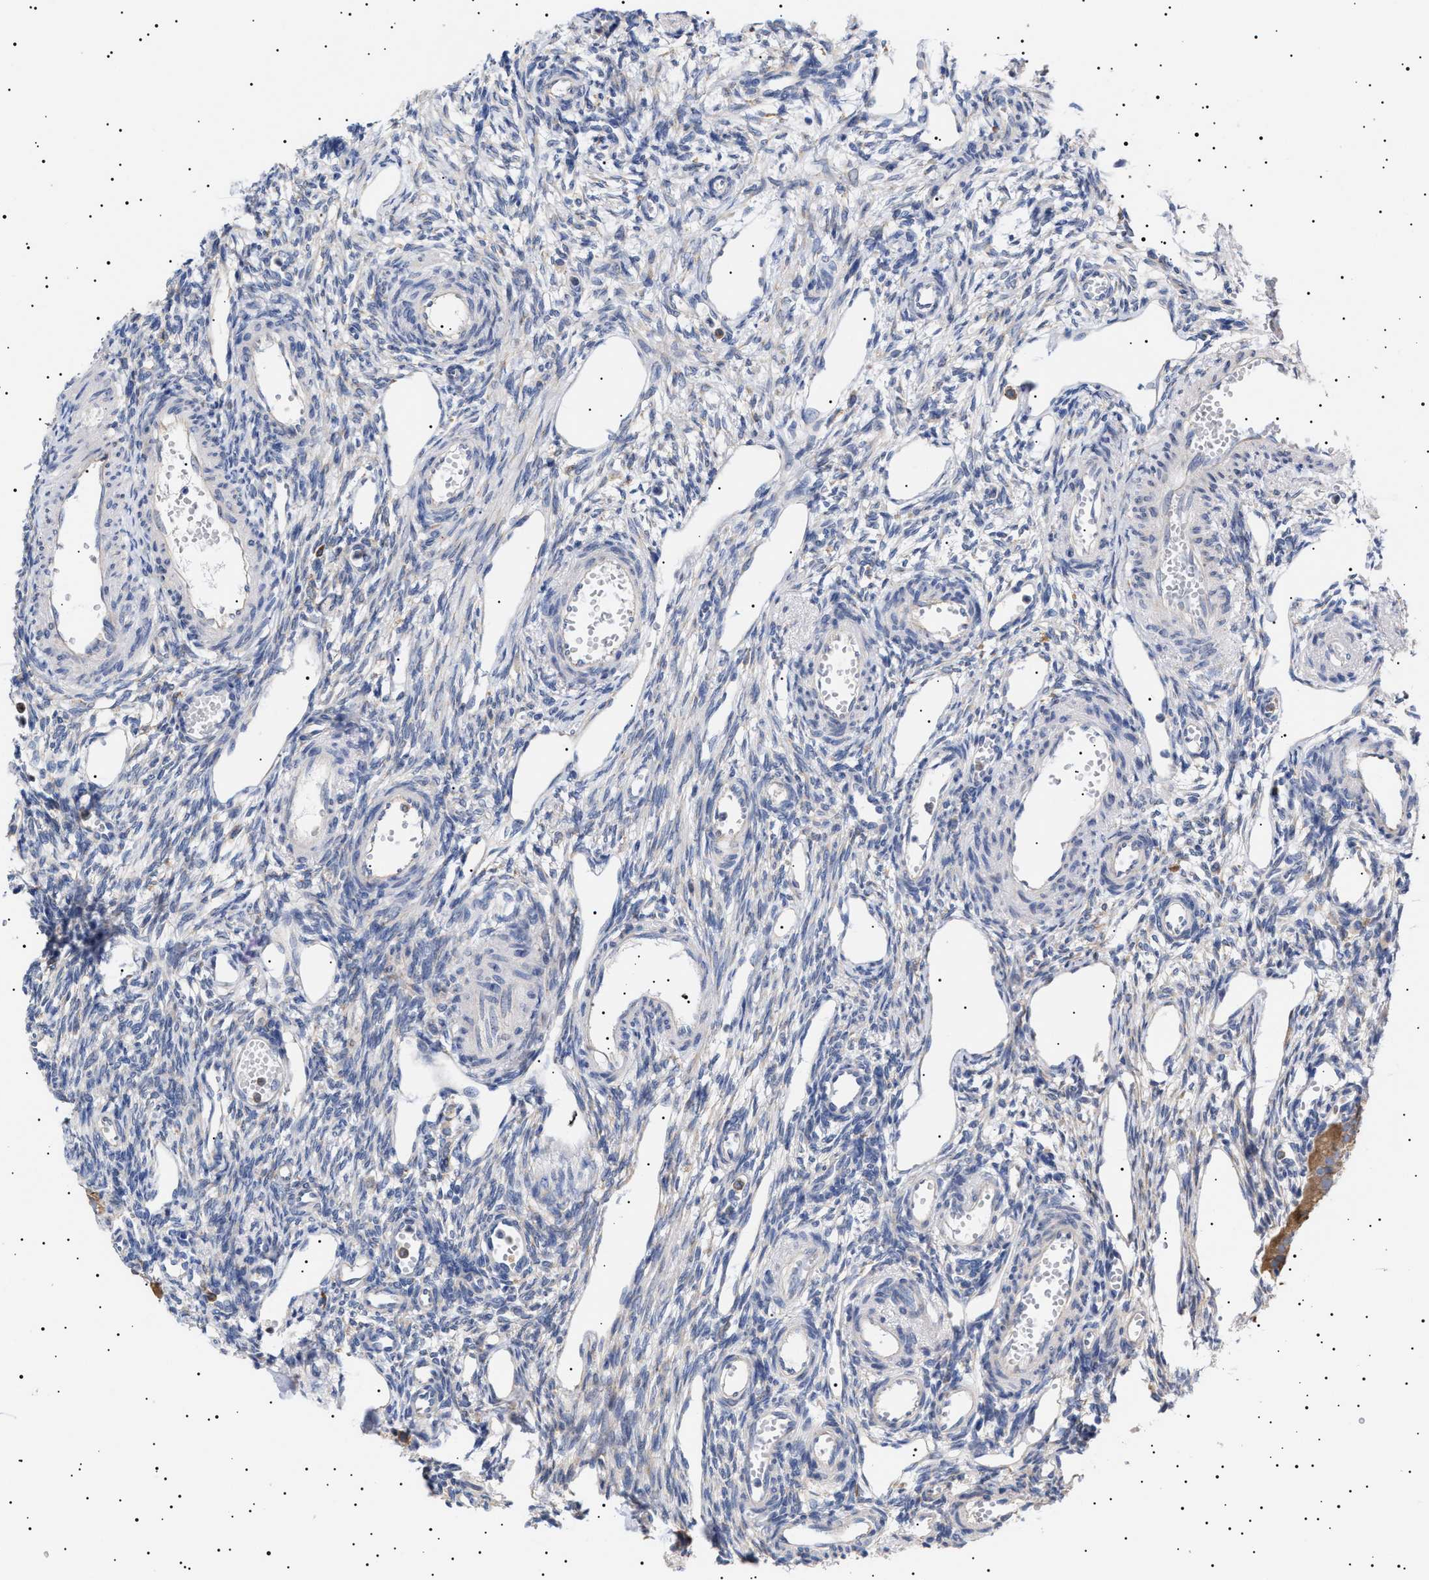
{"staining": {"intensity": "negative", "quantity": "none", "location": "none"}, "tissue": "ovary", "cell_type": "Follicle cells", "image_type": "normal", "snomed": [{"axis": "morphology", "description": "Normal tissue, NOS"}, {"axis": "topography", "description": "Ovary"}], "caption": "High magnification brightfield microscopy of unremarkable ovary stained with DAB (brown) and counterstained with hematoxylin (blue): follicle cells show no significant positivity.", "gene": "ERCC6L2", "patient": {"sex": "female", "age": 33}}